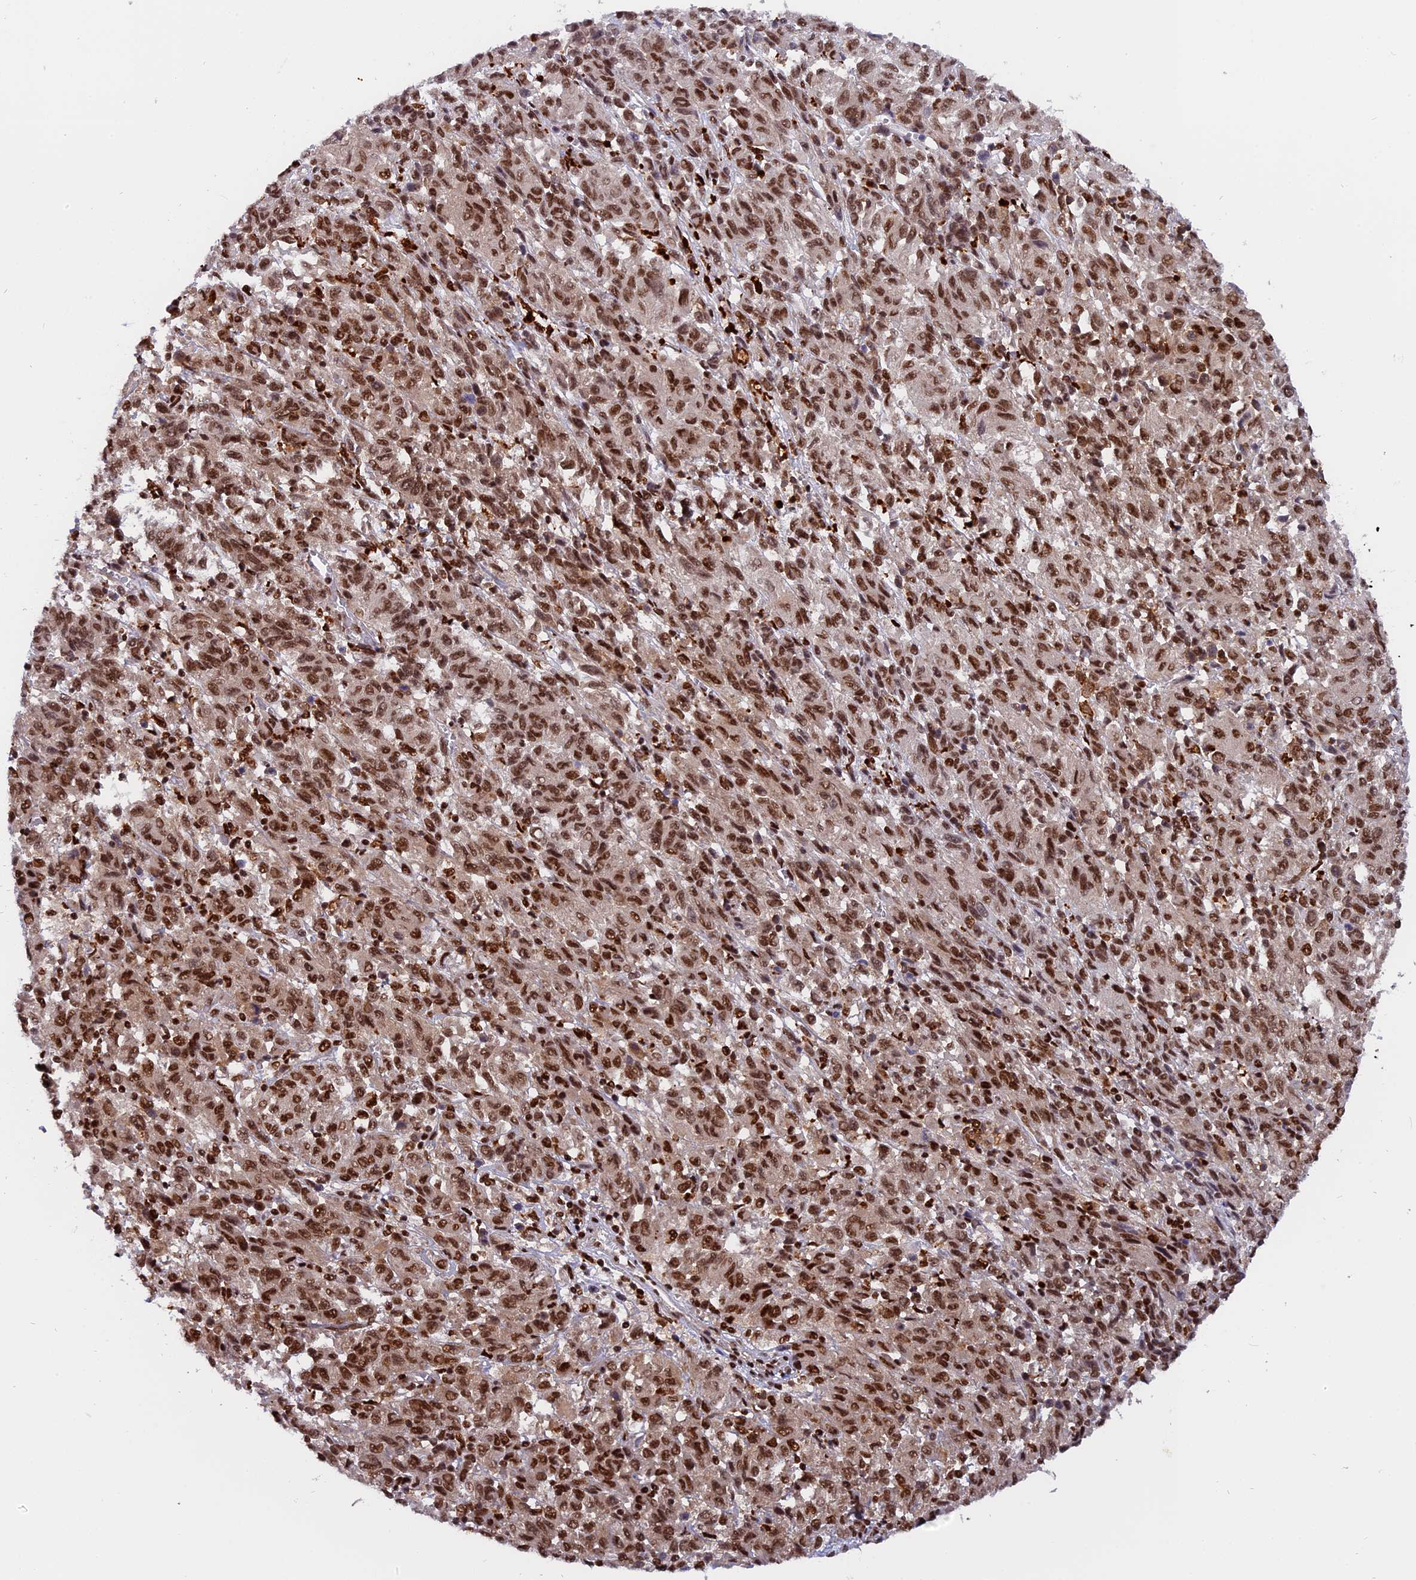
{"staining": {"intensity": "moderate", "quantity": ">75%", "location": "nuclear"}, "tissue": "melanoma", "cell_type": "Tumor cells", "image_type": "cancer", "snomed": [{"axis": "morphology", "description": "Malignant melanoma, Metastatic site"}, {"axis": "topography", "description": "Lung"}], "caption": "The immunohistochemical stain labels moderate nuclear staining in tumor cells of melanoma tissue.", "gene": "RAMAC", "patient": {"sex": "male", "age": 64}}